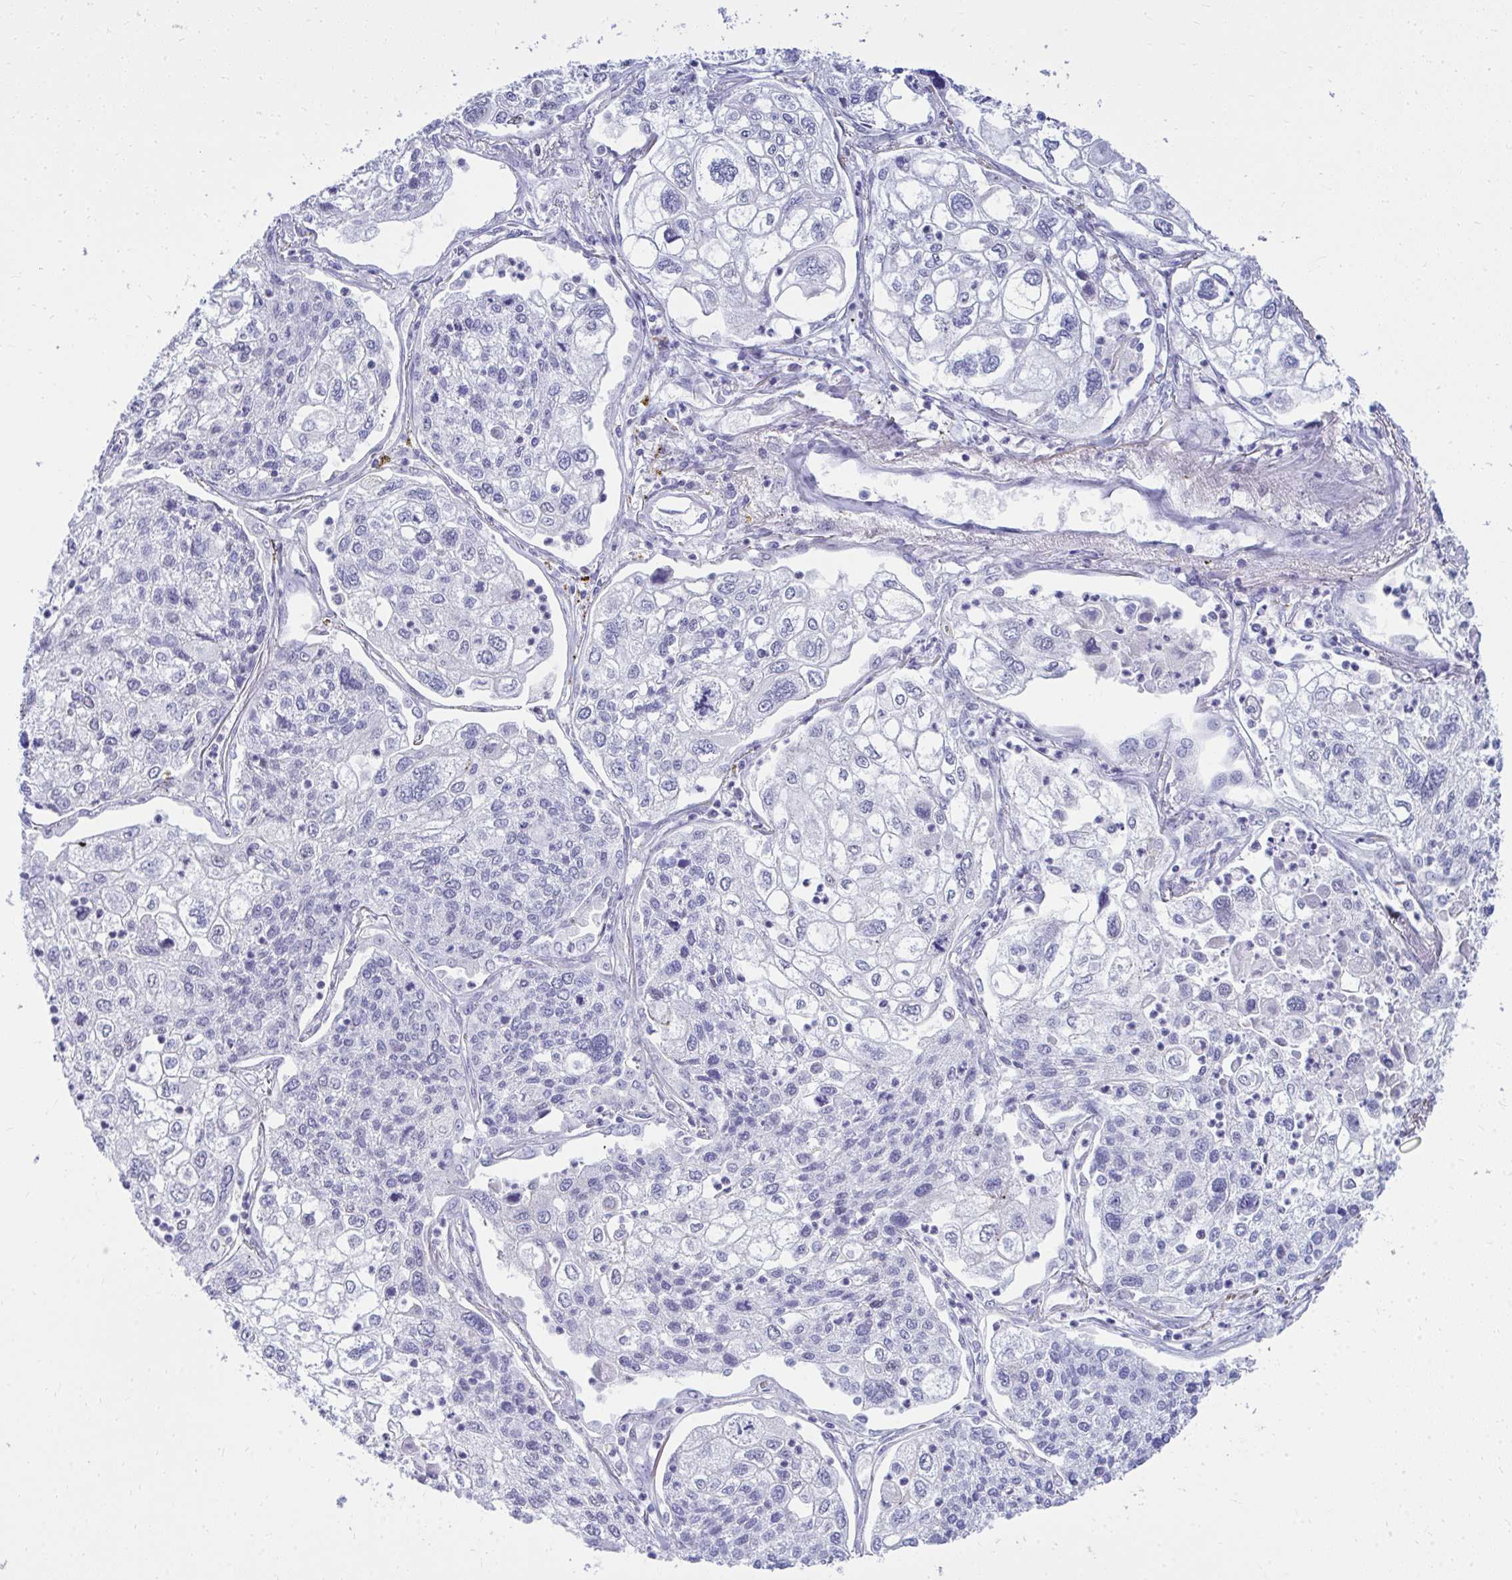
{"staining": {"intensity": "negative", "quantity": "none", "location": "none"}, "tissue": "lung cancer", "cell_type": "Tumor cells", "image_type": "cancer", "snomed": [{"axis": "morphology", "description": "Squamous cell carcinoma, NOS"}, {"axis": "topography", "description": "Lung"}], "caption": "Tumor cells show no significant expression in lung cancer (squamous cell carcinoma). (Stains: DAB immunohistochemistry (IHC) with hematoxylin counter stain, Microscopy: brightfield microscopy at high magnification).", "gene": "OR5F1", "patient": {"sex": "male", "age": 74}}